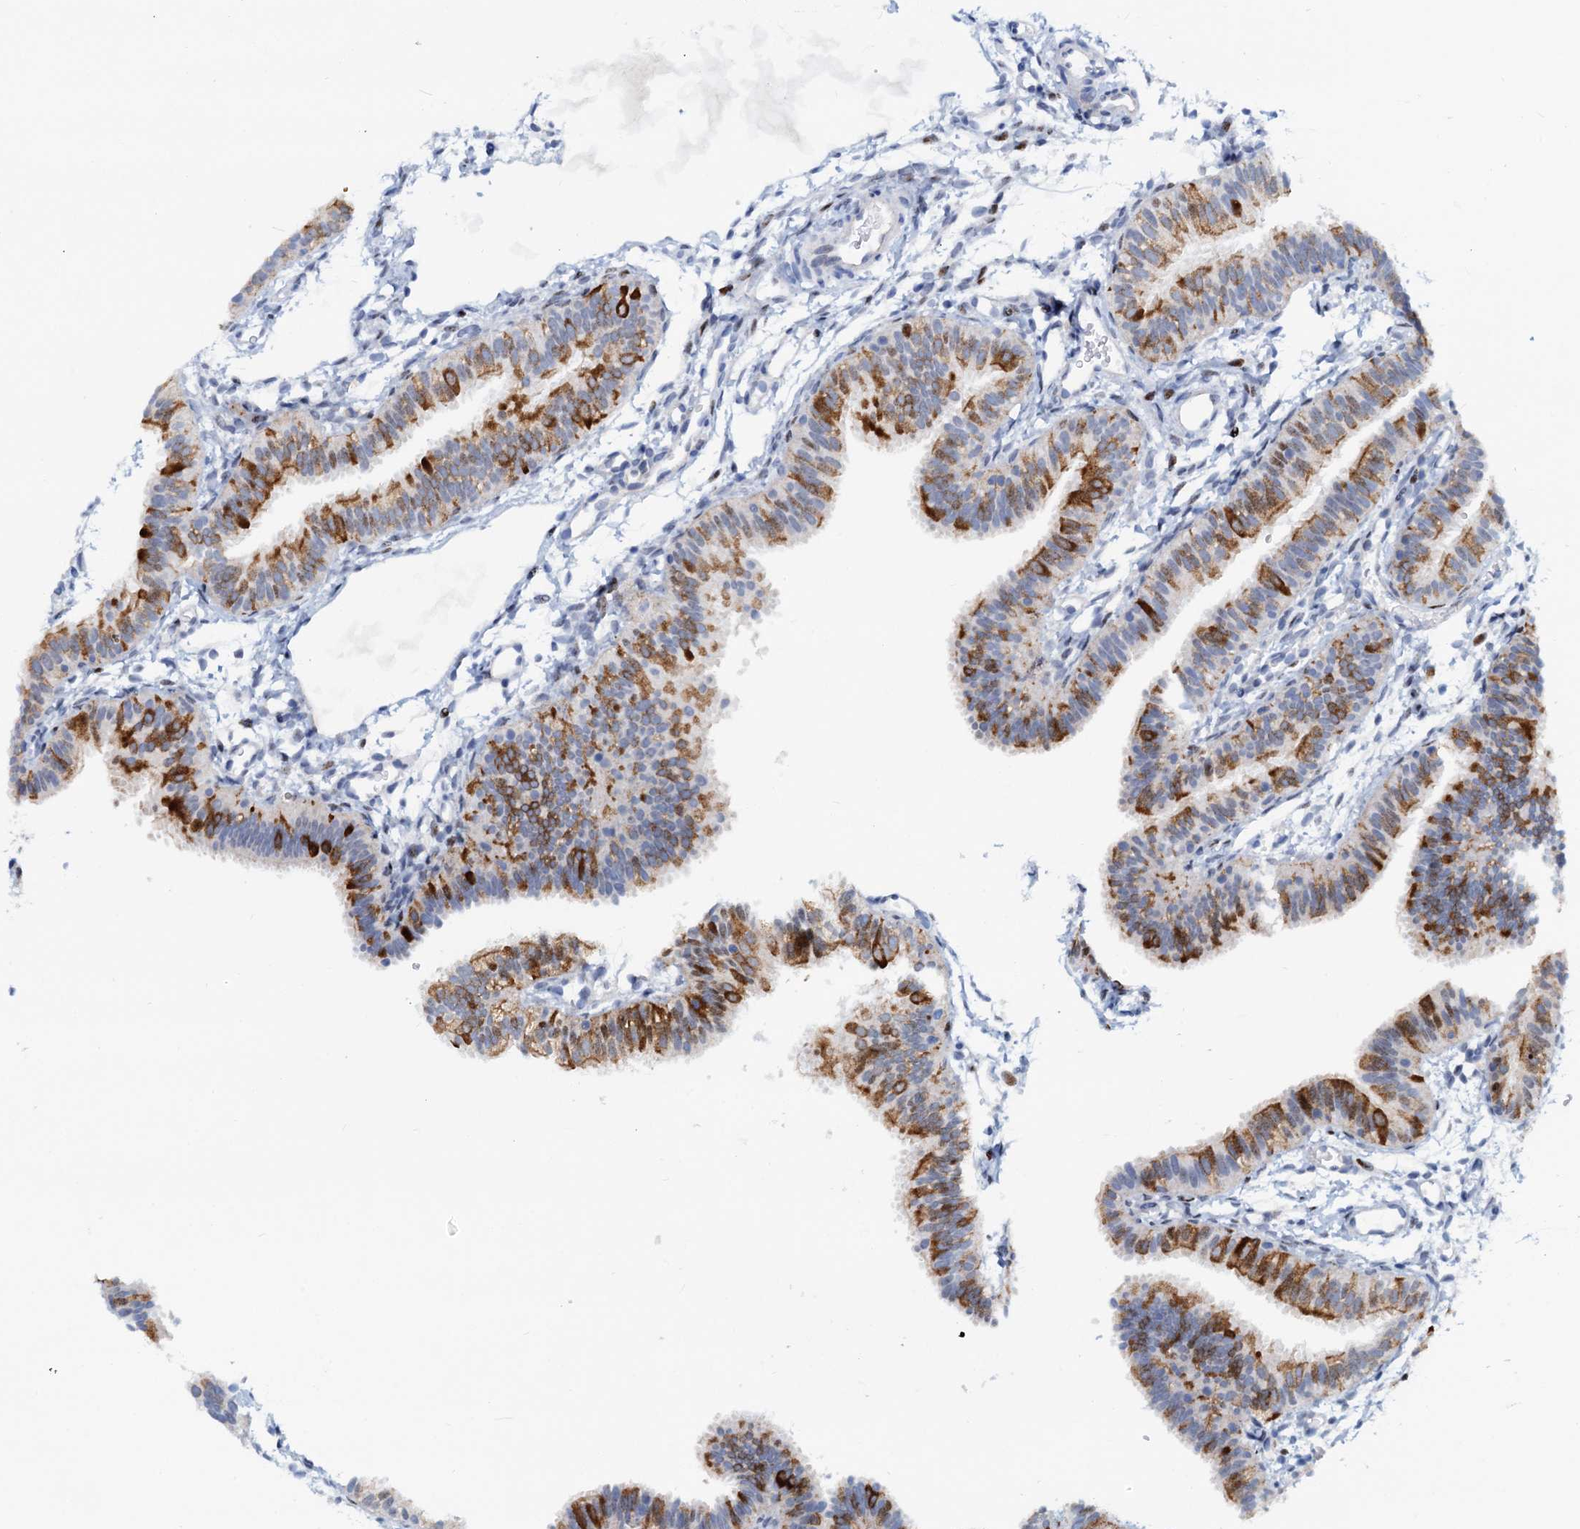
{"staining": {"intensity": "strong", "quantity": "25%-75%", "location": "cytoplasmic/membranous,nuclear"}, "tissue": "fallopian tube", "cell_type": "Glandular cells", "image_type": "normal", "snomed": [{"axis": "morphology", "description": "Normal tissue, NOS"}, {"axis": "topography", "description": "Fallopian tube"}], "caption": "An immunohistochemistry photomicrograph of unremarkable tissue is shown. Protein staining in brown labels strong cytoplasmic/membranous,nuclear positivity in fallopian tube within glandular cells.", "gene": "PTGES3", "patient": {"sex": "female", "age": 35}}